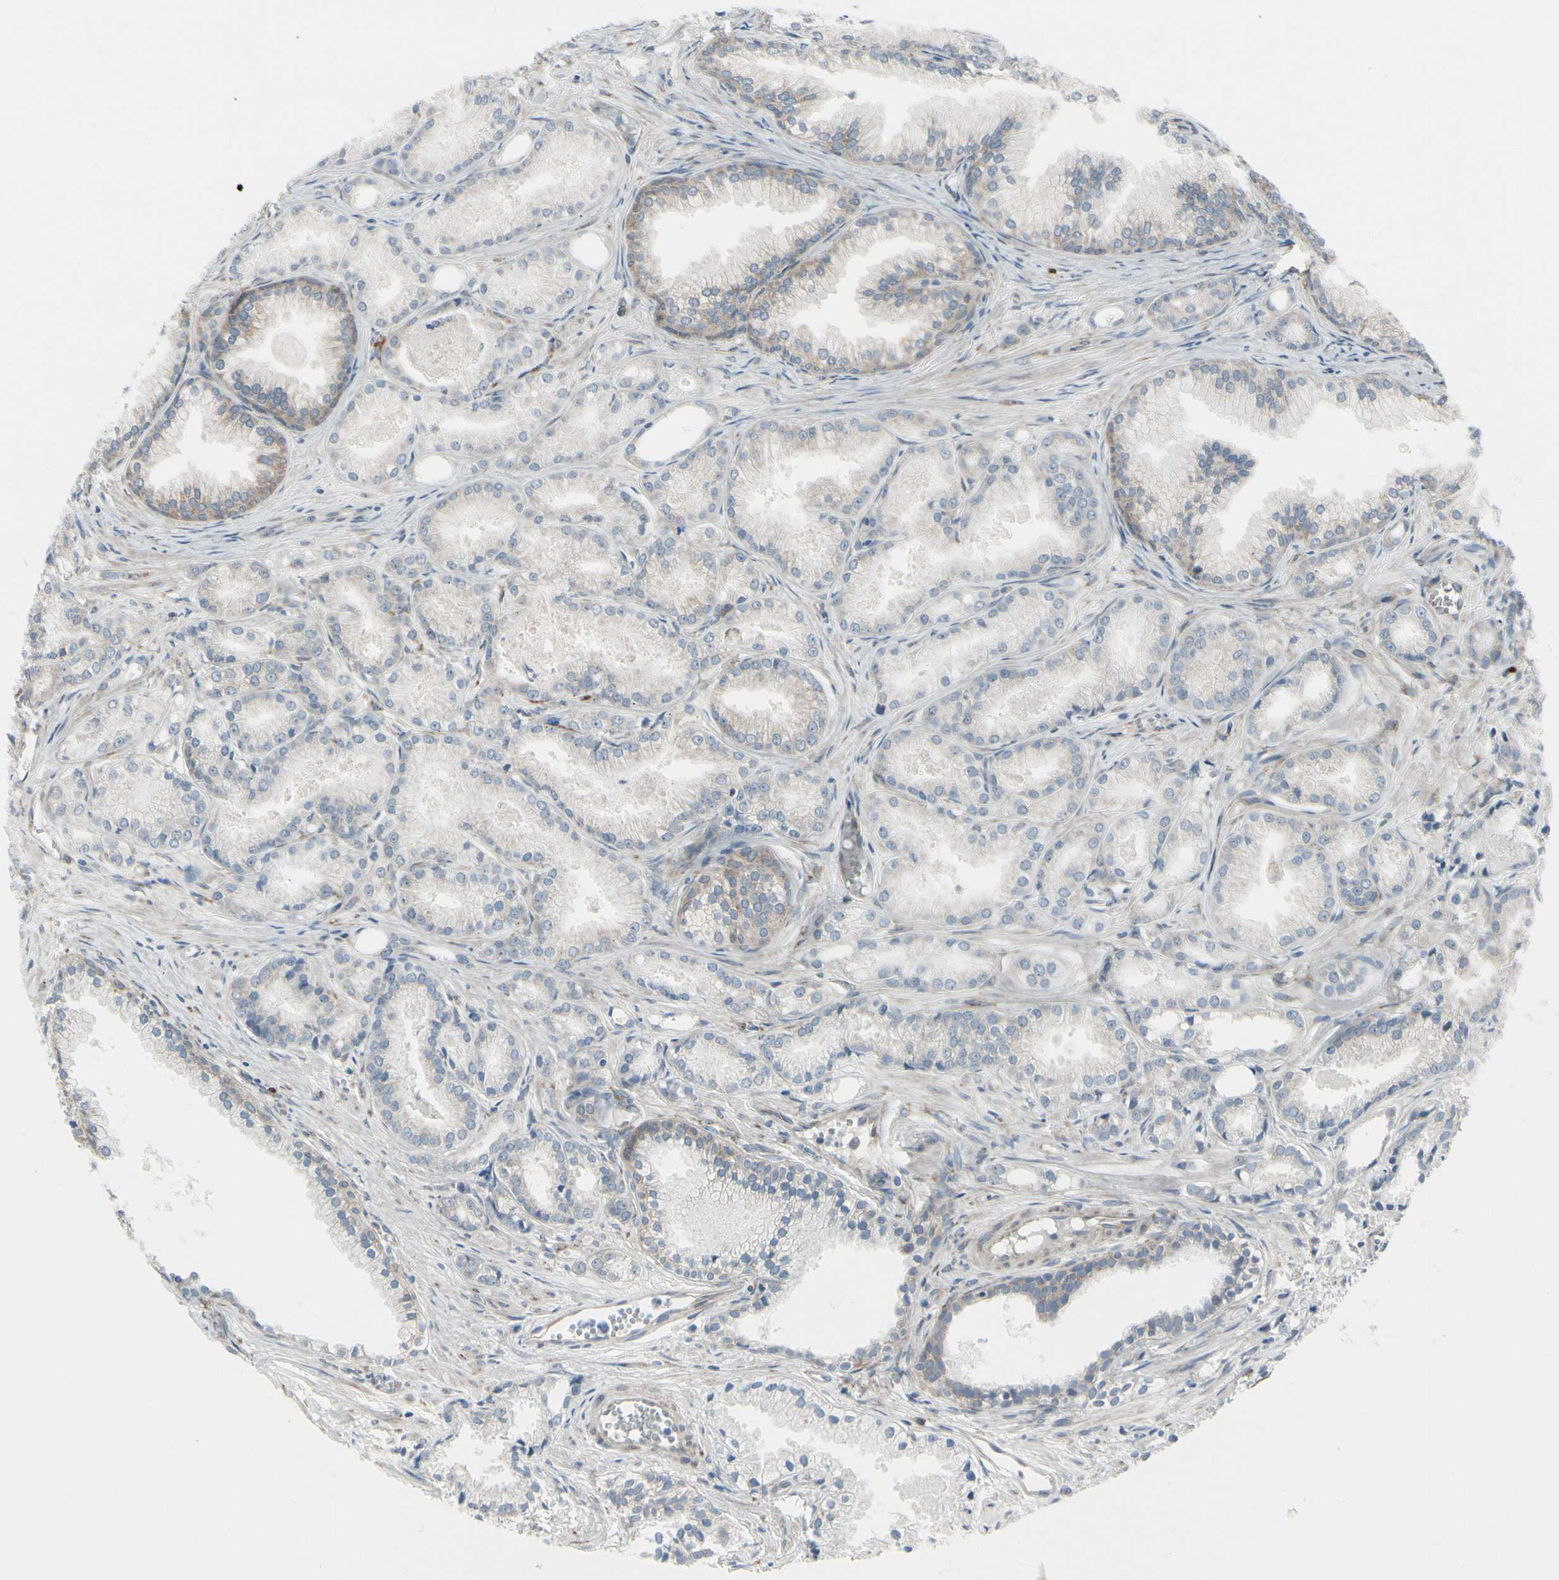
{"staining": {"intensity": "weak", "quantity": "25%-75%", "location": "cytoplasmic/membranous"}, "tissue": "prostate cancer", "cell_type": "Tumor cells", "image_type": "cancer", "snomed": [{"axis": "morphology", "description": "Adenocarcinoma, Low grade"}, {"axis": "topography", "description": "Prostate"}], "caption": "Prostate cancer stained with IHC demonstrates weak cytoplasmic/membranous expression in about 25%-75% of tumor cells.", "gene": "FNDC3A", "patient": {"sex": "male", "age": 72}}